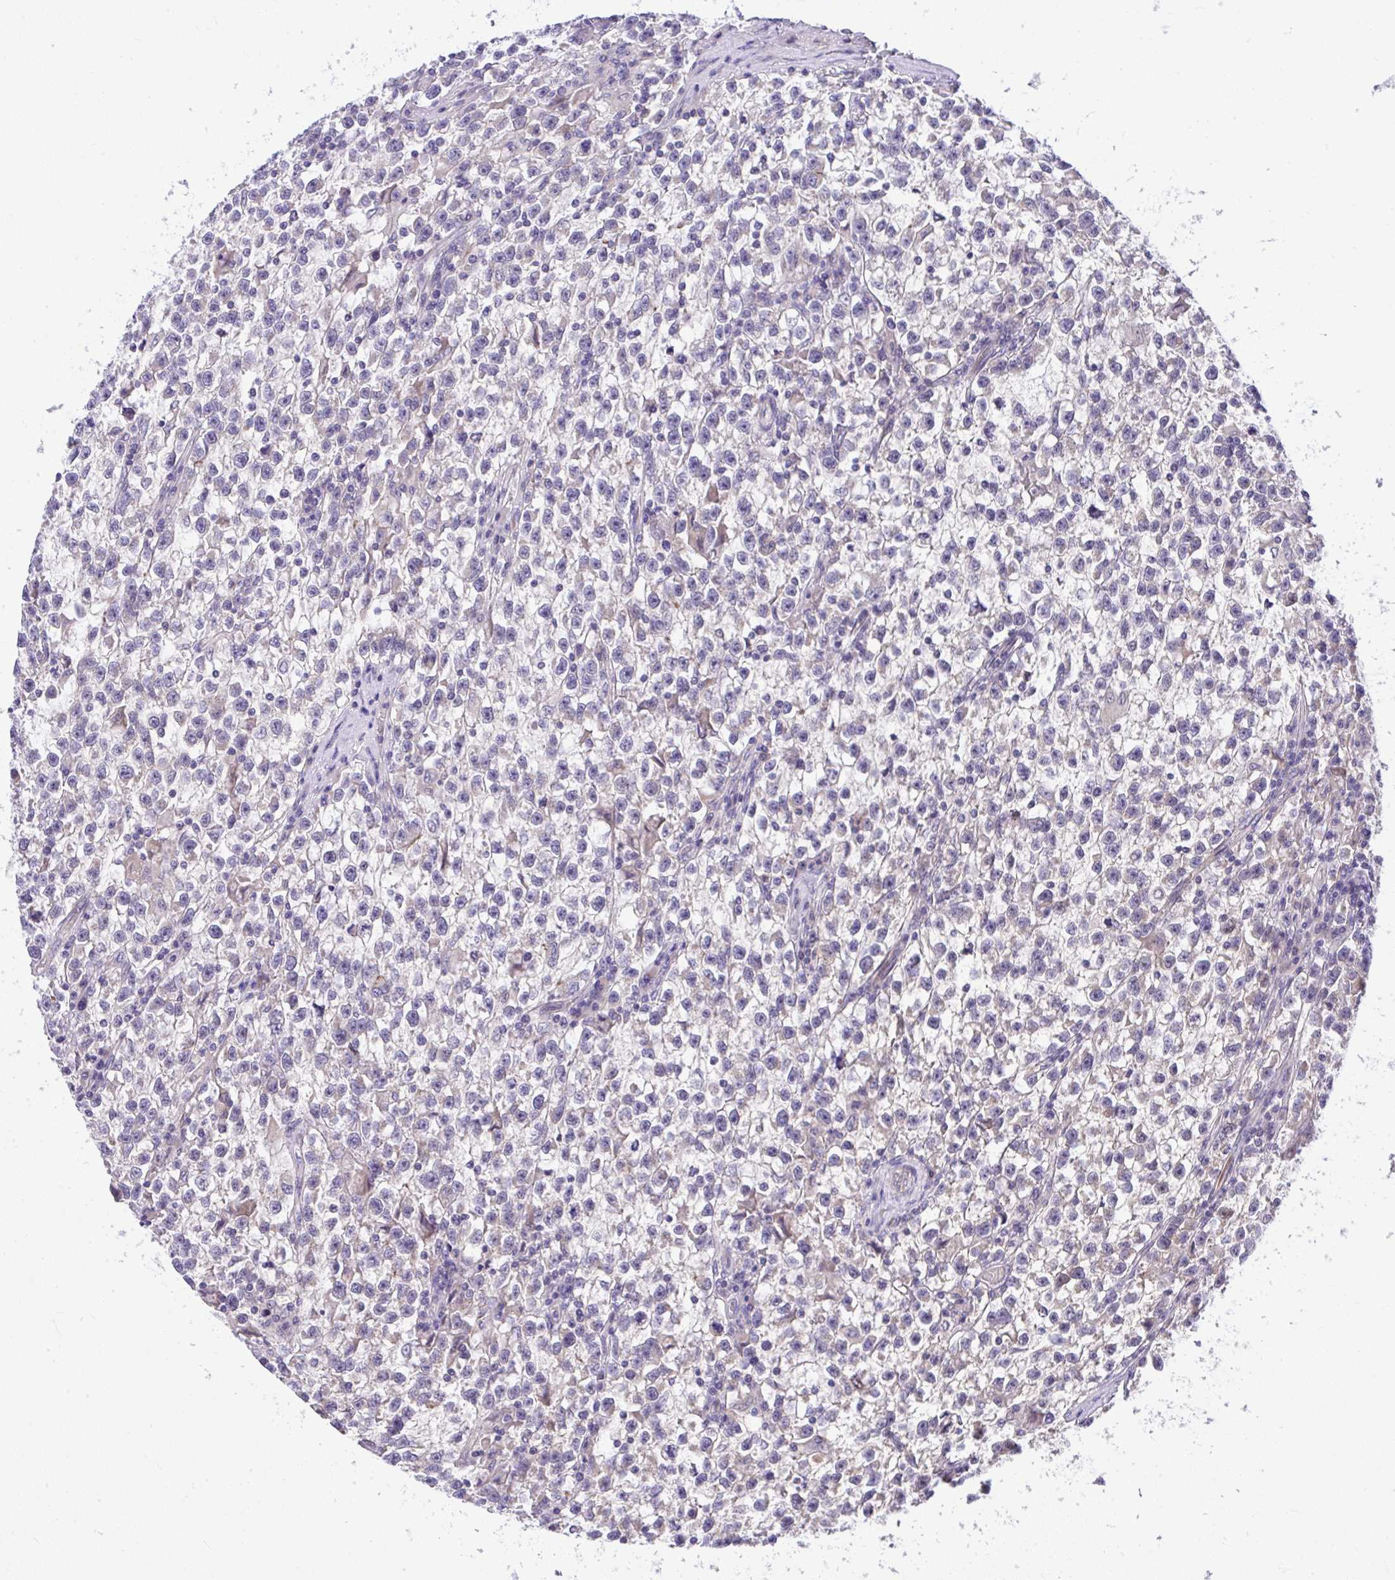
{"staining": {"intensity": "weak", "quantity": "<25%", "location": "cytoplasmic/membranous"}, "tissue": "testis cancer", "cell_type": "Tumor cells", "image_type": "cancer", "snomed": [{"axis": "morphology", "description": "Seminoma, NOS"}, {"axis": "topography", "description": "Testis"}], "caption": "The micrograph shows no staining of tumor cells in testis cancer. (DAB (3,3'-diaminobenzidine) immunohistochemistry visualized using brightfield microscopy, high magnification).", "gene": "CHIA", "patient": {"sex": "male", "age": 31}}